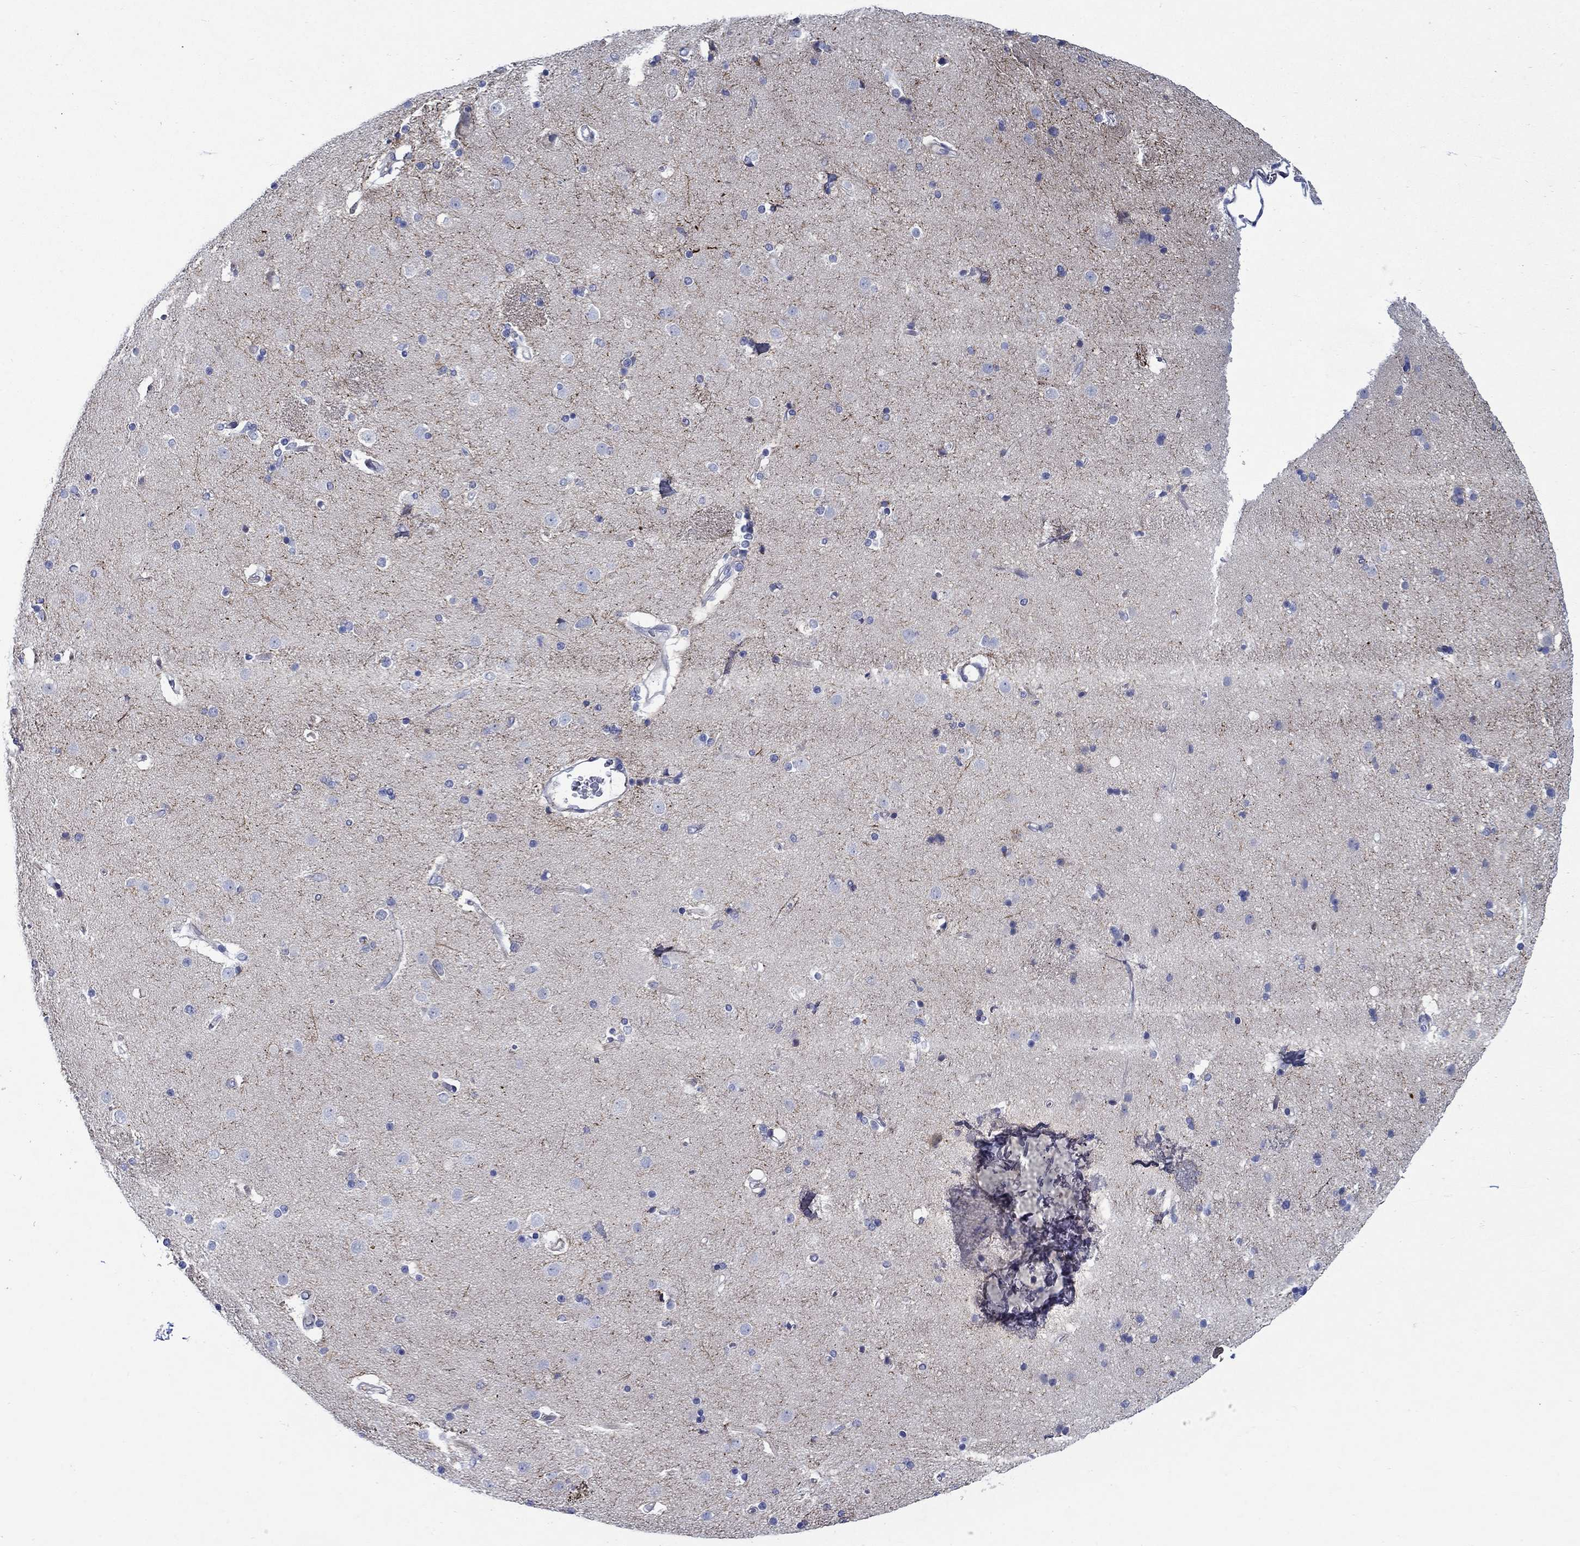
{"staining": {"intensity": "negative", "quantity": "none", "location": "none"}, "tissue": "caudate", "cell_type": "Glial cells", "image_type": "normal", "snomed": [{"axis": "morphology", "description": "Normal tissue, NOS"}, {"axis": "topography", "description": "Lateral ventricle wall"}], "caption": "Photomicrograph shows no significant protein expression in glial cells of benign caudate.", "gene": "MC2R", "patient": {"sex": "female", "age": 71}}